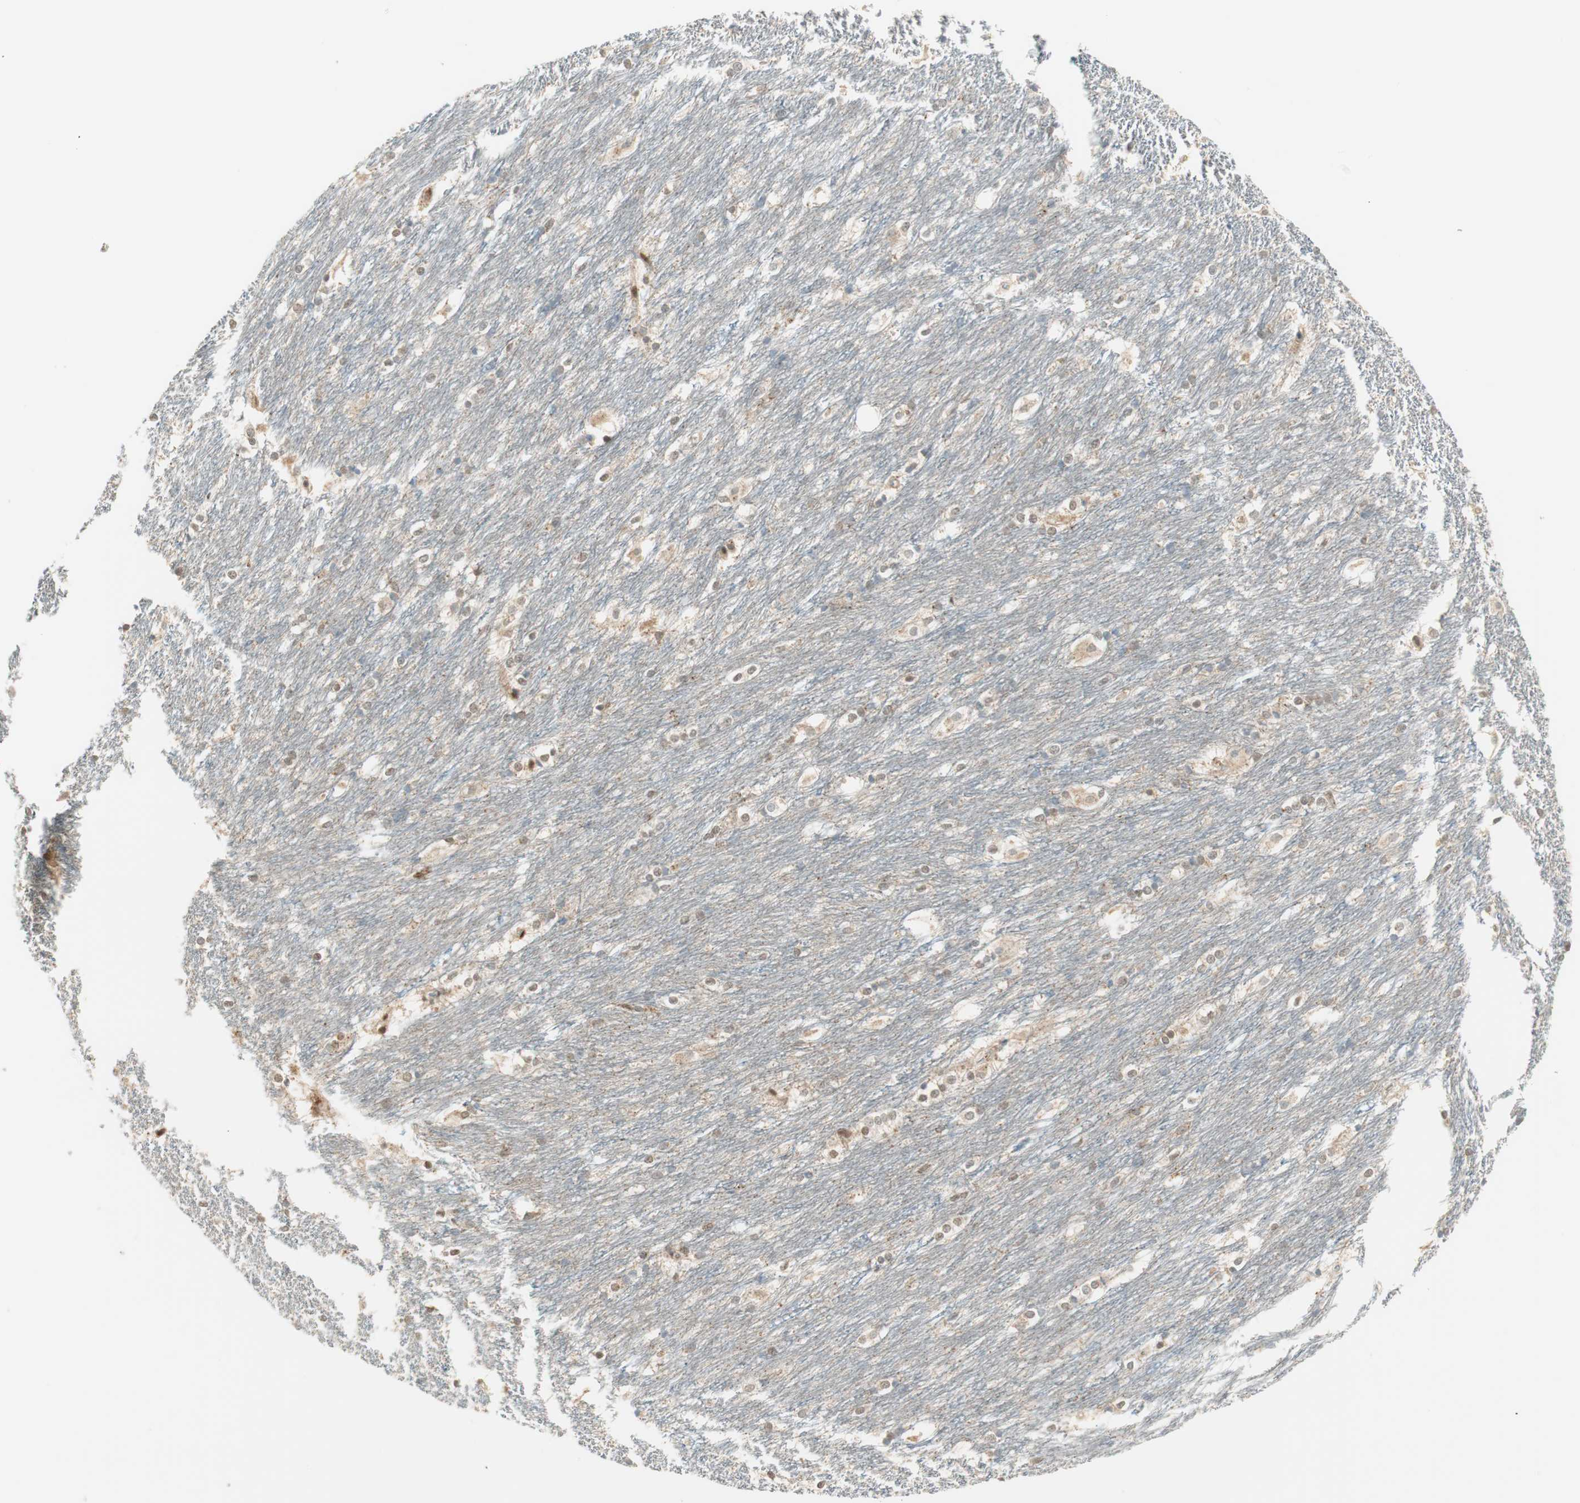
{"staining": {"intensity": "weak", "quantity": "25%-75%", "location": "nuclear"}, "tissue": "caudate", "cell_type": "Glial cells", "image_type": "normal", "snomed": [{"axis": "morphology", "description": "Normal tissue, NOS"}, {"axis": "topography", "description": "Lateral ventricle wall"}], "caption": "DAB immunohistochemical staining of benign human caudate displays weak nuclear protein expression in approximately 25%-75% of glial cells.", "gene": "LTA4H", "patient": {"sex": "female", "age": 19}}